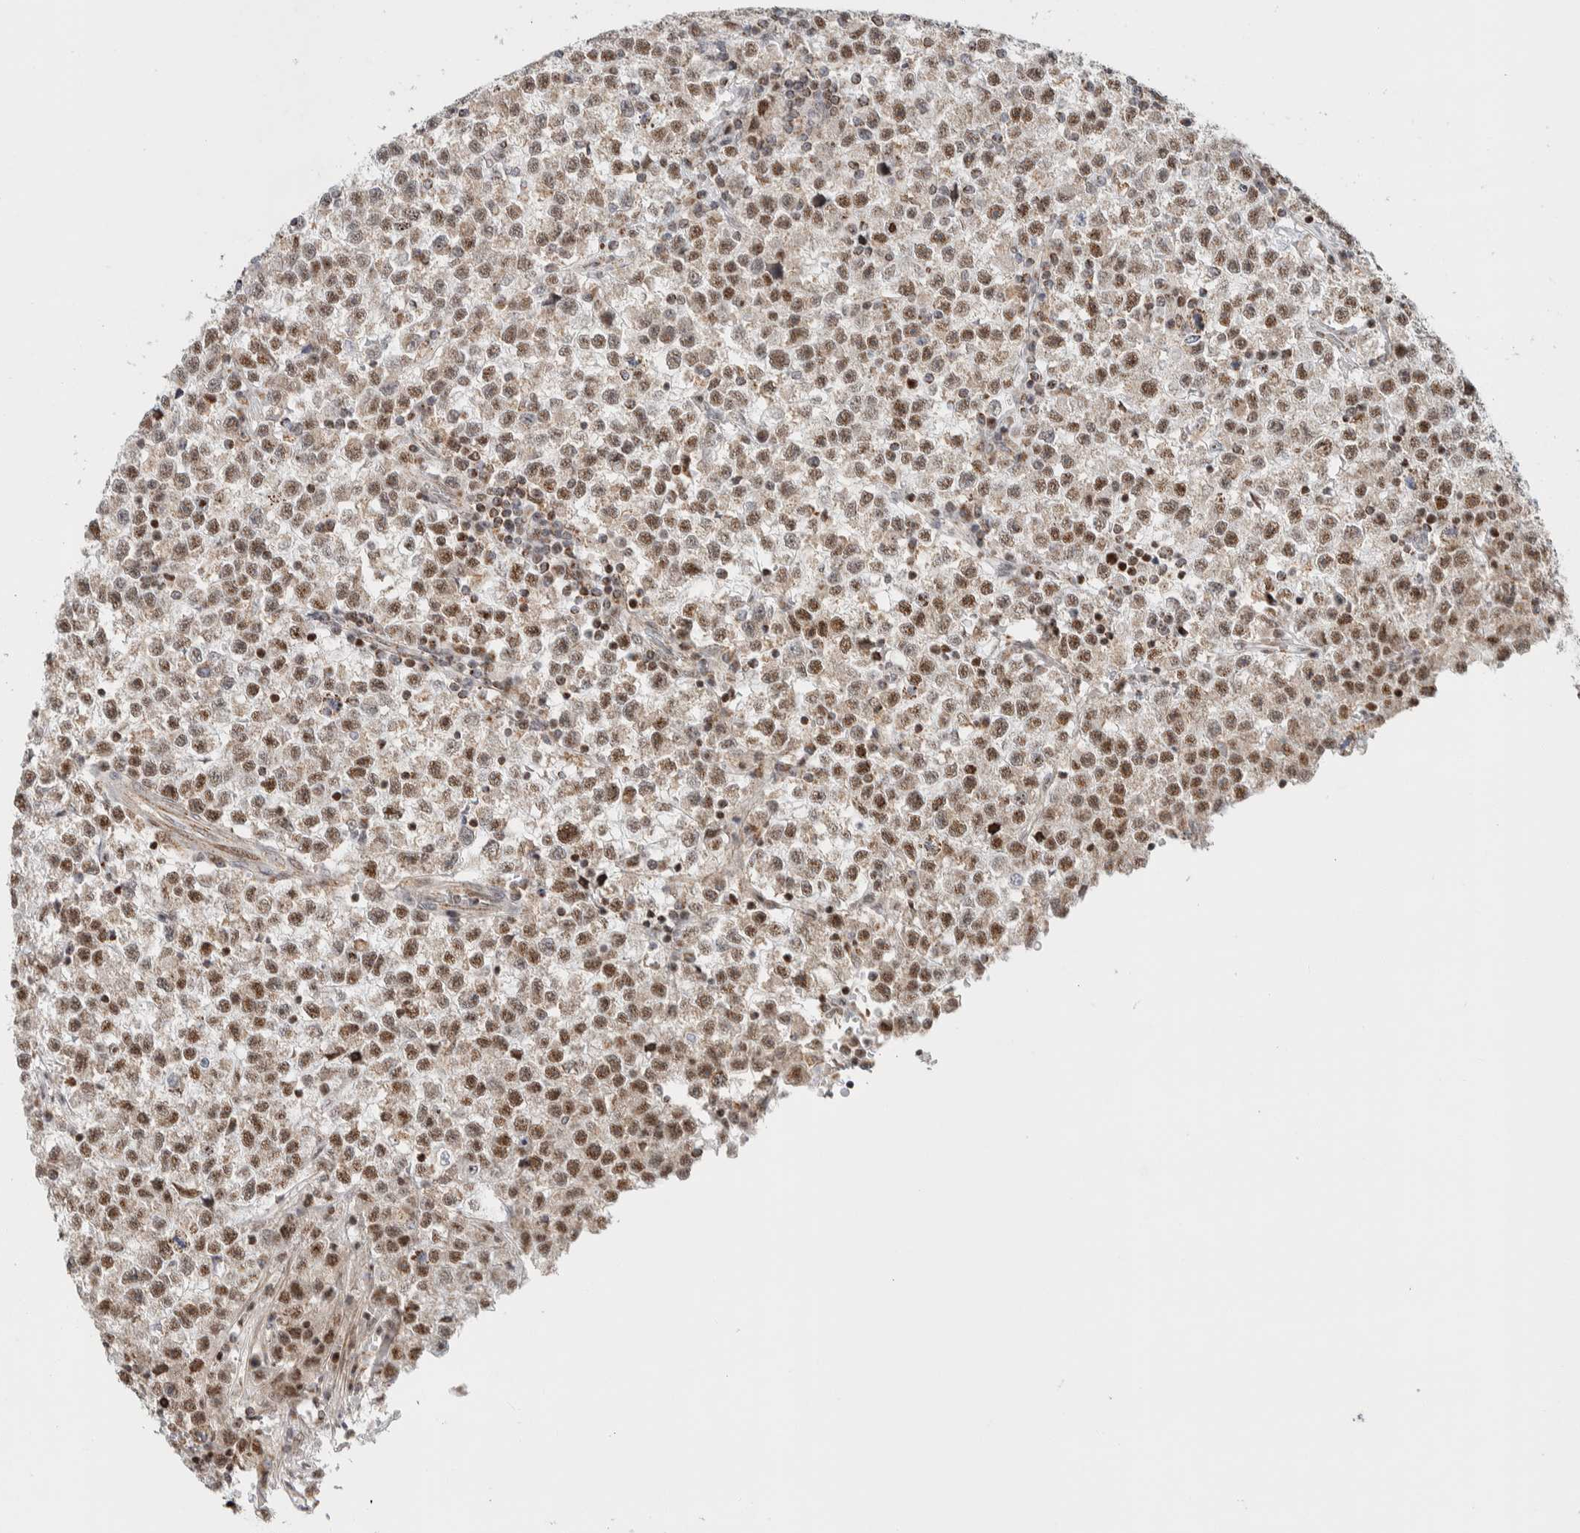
{"staining": {"intensity": "moderate", "quantity": ">75%", "location": "nuclear"}, "tissue": "testis cancer", "cell_type": "Tumor cells", "image_type": "cancer", "snomed": [{"axis": "morphology", "description": "Seminoma, NOS"}, {"axis": "topography", "description": "Testis"}], "caption": "This is an image of immunohistochemistry staining of testis seminoma, which shows moderate positivity in the nuclear of tumor cells.", "gene": "TSPAN32", "patient": {"sex": "male", "age": 22}}